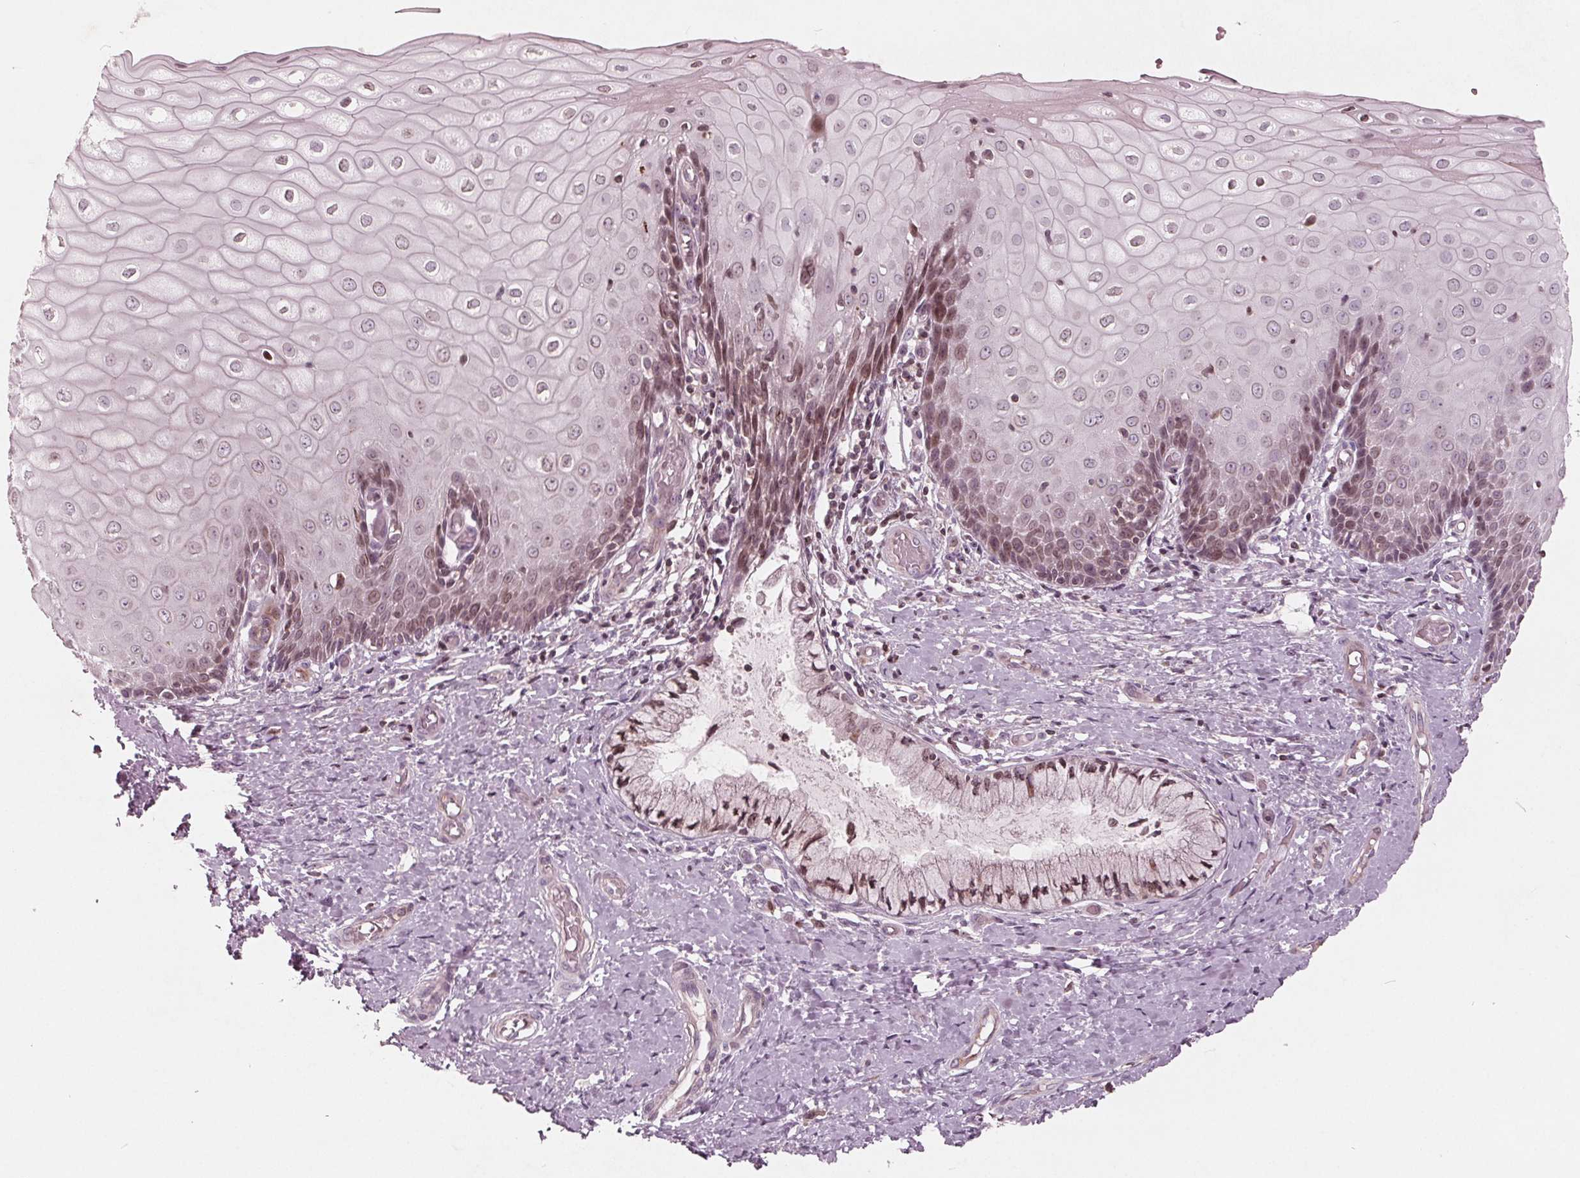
{"staining": {"intensity": "moderate", "quantity": "25%-75%", "location": "cytoplasmic/membranous,nuclear"}, "tissue": "cervix", "cell_type": "Glandular cells", "image_type": "normal", "snomed": [{"axis": "morphology", "description": "Normal tissue, NOS"}, {"axis": "topography", "description": "Cervix"}], "caption": "DAB immunohistochemical staining of normal cervix exhibits moderate cytoplasmic/membranous,nuclear protein expression in approximately 25%-75% of glandular cells. (DAB (3,3'-diaminobenzidine) = brown stain, brightfield microscopy at high magnification).", "gene": "NUP210", "patient": {"sex": "female", "age": 37}}